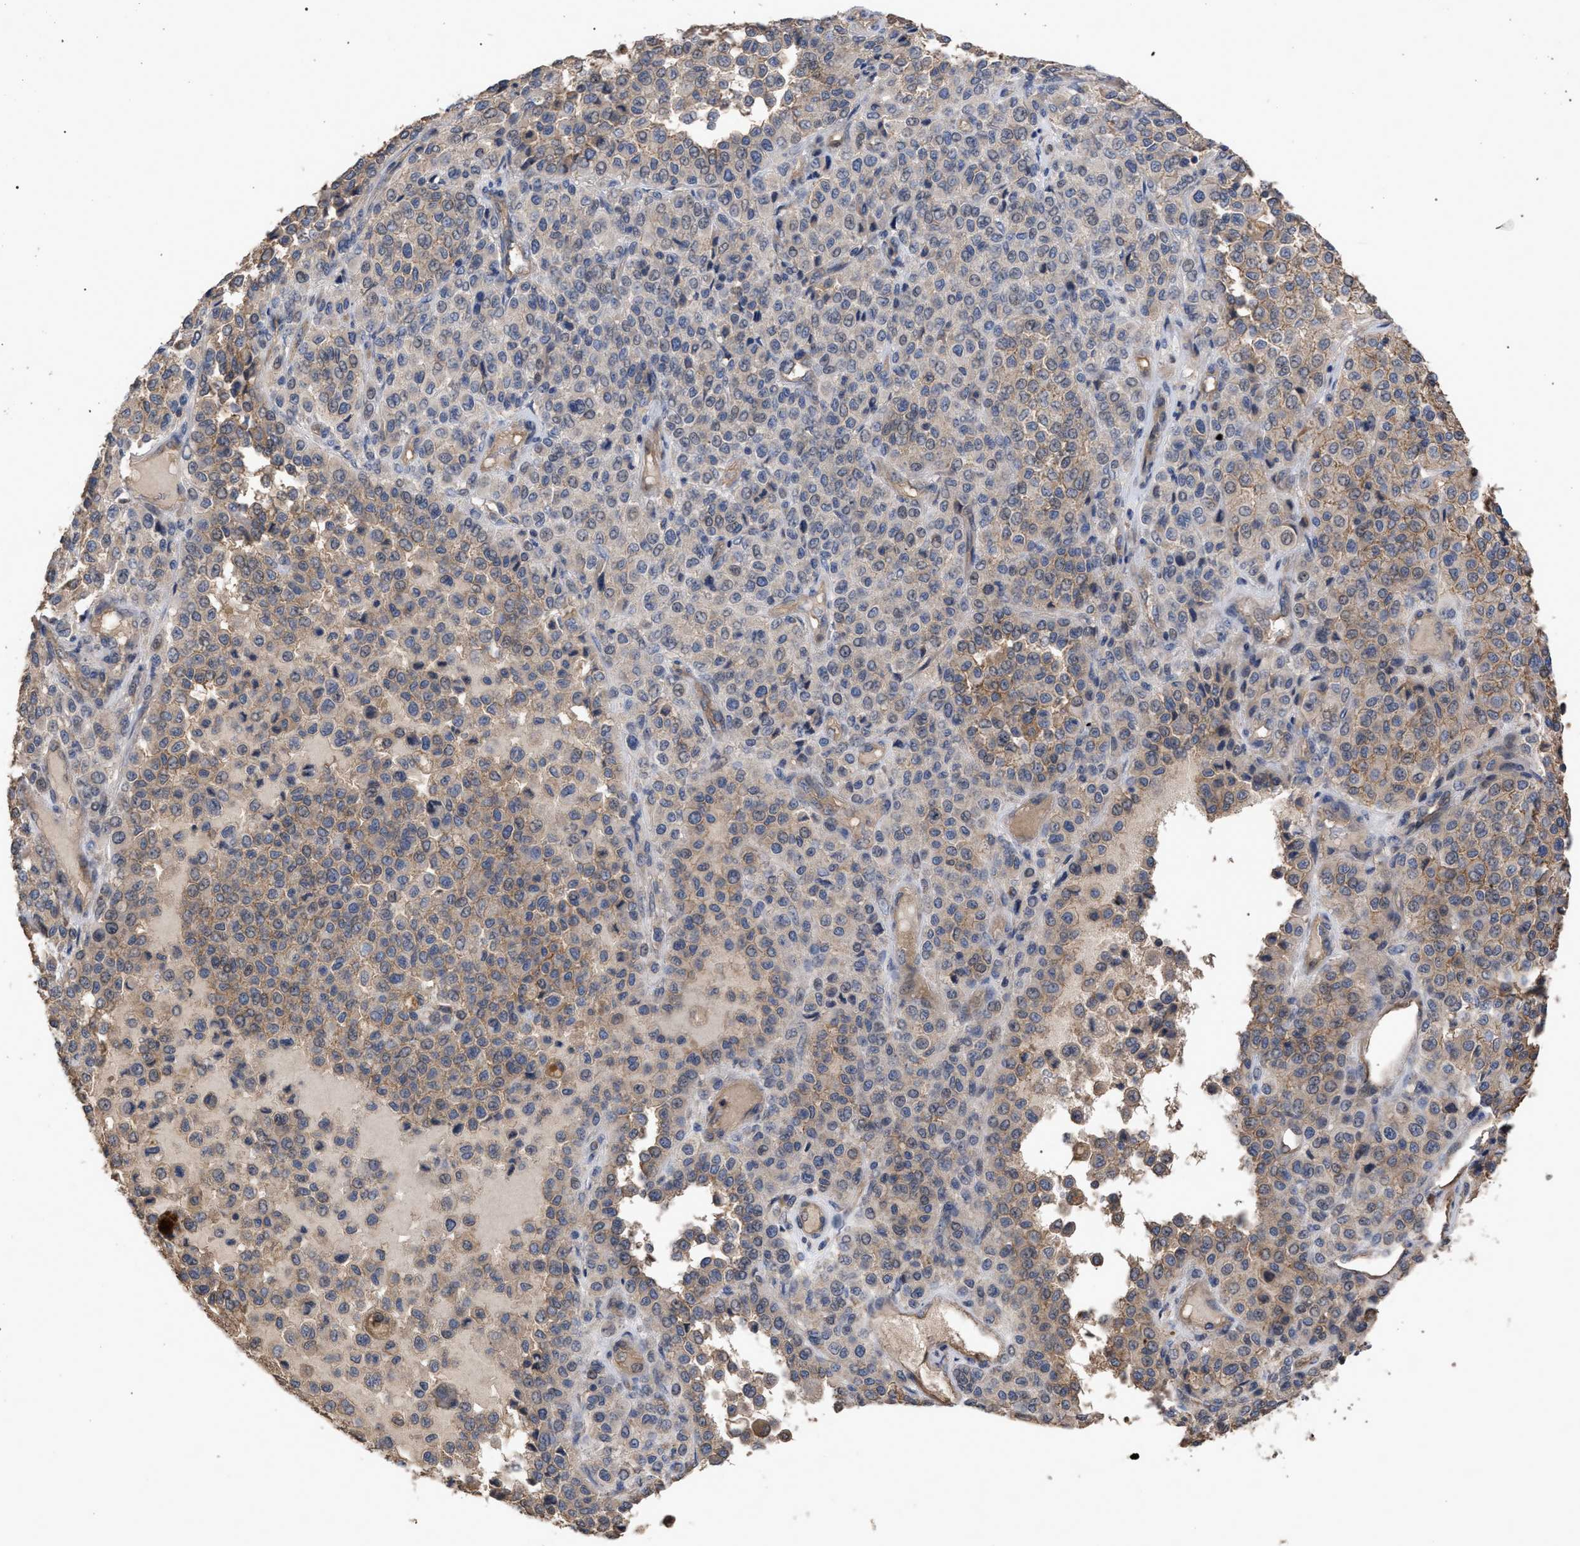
{"staining": {"intensity": "weak", "quantity": "25%-75%", "location": "cytoplasmic/membranous"}, "tissue": "melanoma", "cell_type": "Tumor cells", "image_type": "cancer", "snomed": [{"axis": "morphology", "description": "Malignant melanoma, Metastatic site"}, {"axis": "topography", "description": "Pancreas"}], "caption": "Brown immunohistochemical staining in human melanoma demonstrates weak cytoplasmic/membranous positivity in approximately 25%-75% of tumor cells.", "gene": "BTN2A1", "patient": {"sex": "female", "age": 30}}